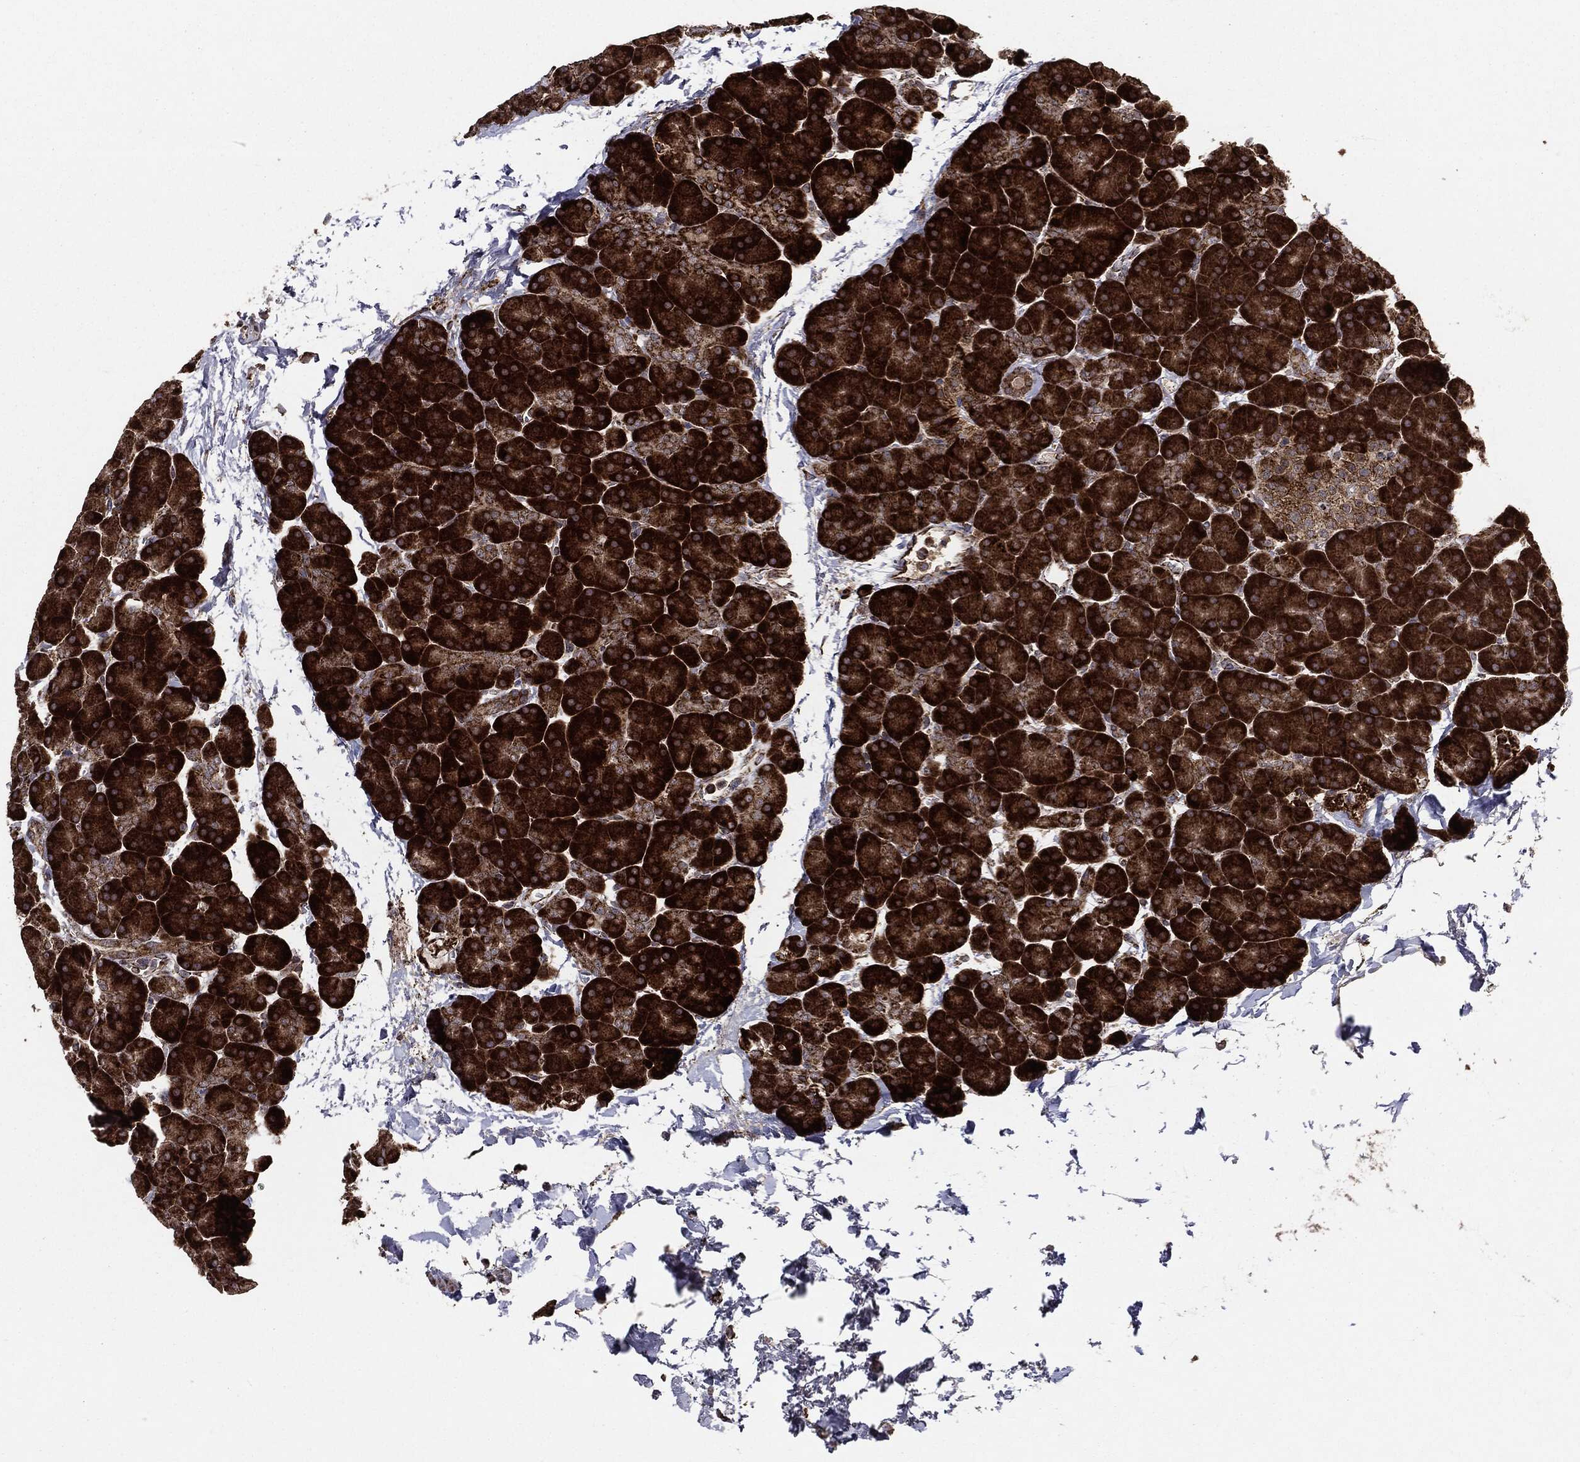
{"staining": {"intensity": "strong", "quantity": ">75%", "location": "cytoplasmic/membranous"}, "tissue": "pancreas", "cell_type": "Exocrine glandular cells", "image_type": "normal", "snomed": [{"axis": "morphology", "description": "Normal tissue, NOS"}, {"axis": "topography", "description": "Pancreas"}], "caption": "Immunohistochemistry (IHC) photomicrograph of benign pancreas: pancreas stained using immunohistochemistry (IHC) reveals high levels of strong protein expression localized specifically in the cytoplasmic/membranous of exocrine glandular cells, appearing as a cytoplasmic/membranous brown color.", "gene": "MAP2K1", "patient": {"sex": "female", "age": 44}}